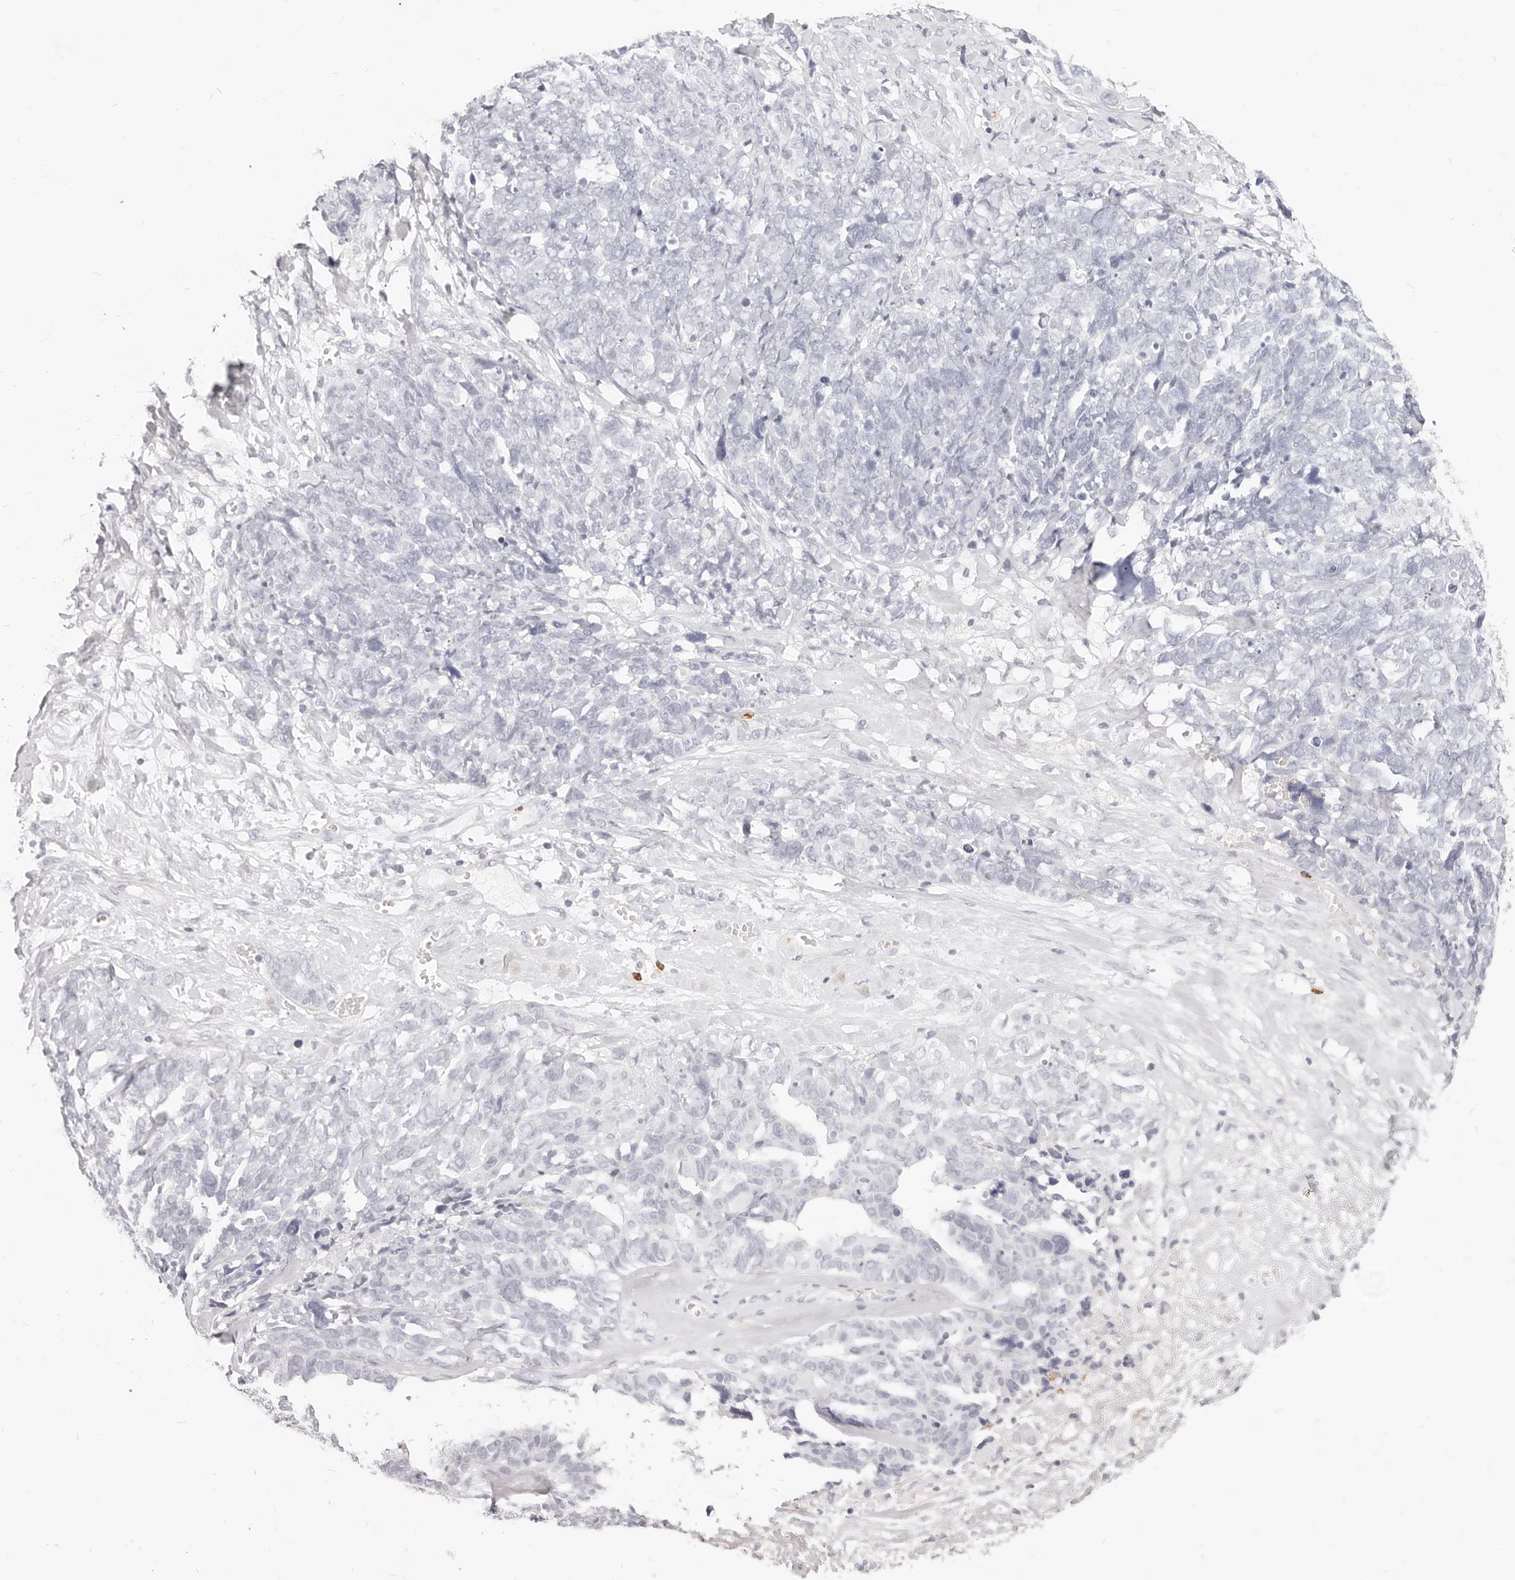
{"staining": {"intensity": "negative", "quantity": "none", "location": "none"}, "tissue": "ovarian cancer", "cell_type": "Tumor cells", "image_type": "cancer", "snomed": [{"axis": "morphology", "description": "Cystadenocarcinoma, serous, NOS"}, {"axis": "topography", "description": "Ovary"}], "caption": "Micrograph shows no significant protein positivity in tumor cells of ovarian cancer.", "gene": "CAMP", "patient": {"sex": "female", "age": 79}}